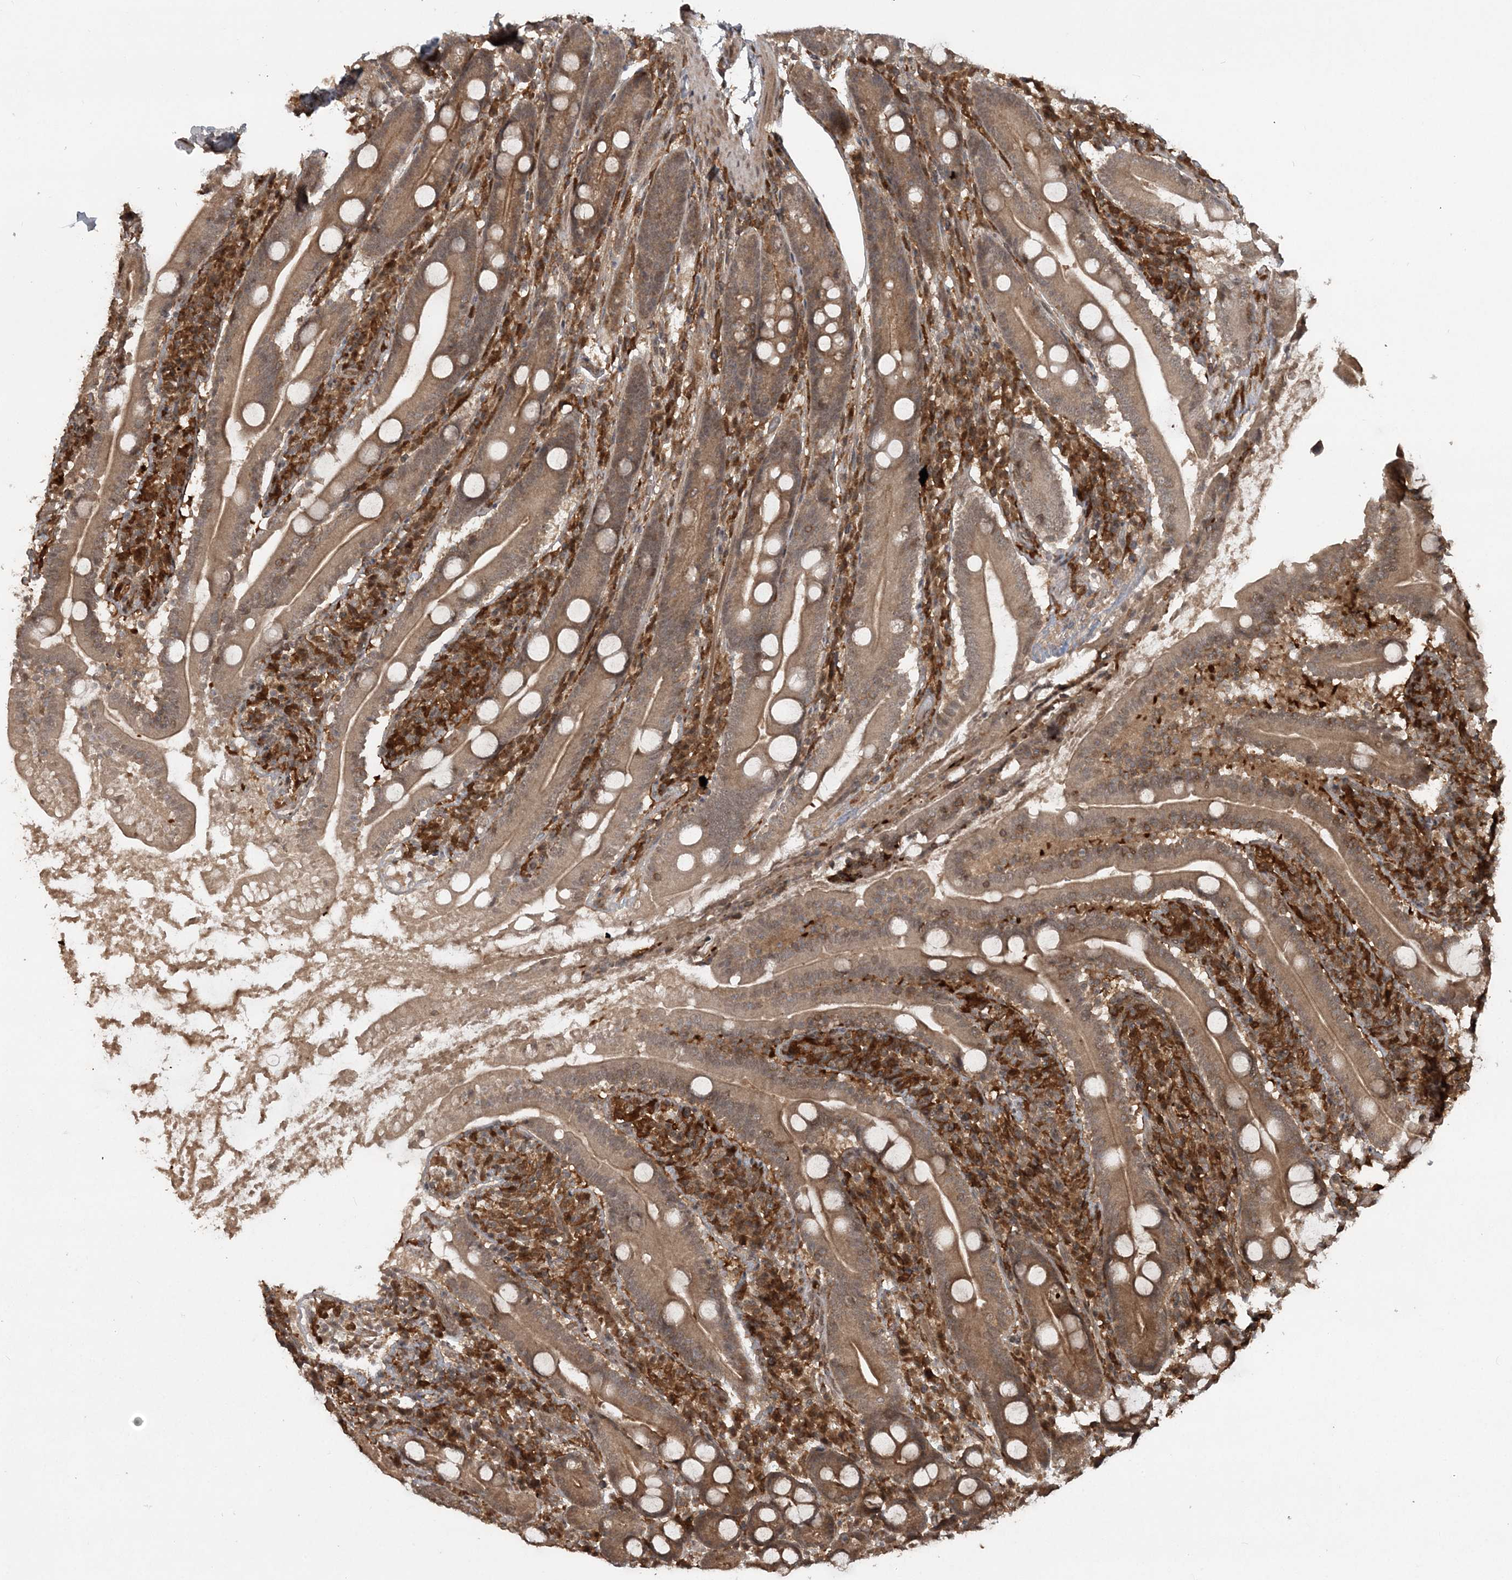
{"staining": {"intensity": "moderate", "quantity": ">75%", "location": "cytoplasmic/membranous"}, "tissue": "duodenum", "cell_type": "Glandular cells", "image_type": "normal", "snomed": [{"axis": "morphology", "description": "Normal tissue, NOS"}, {"axis": "topography", "description": "Duodenum"}], "caption": "A brown stain shows moderate cytoplasmic/membranous staining of a protein in glandular cells of normal duodenum. The staining was performed using DAB, with brown indicating positive protein expression. Nuclei are stained blue with hematoxylin.", "gene": "LACC1", "patient": {"sex": "male", "age": 35}}